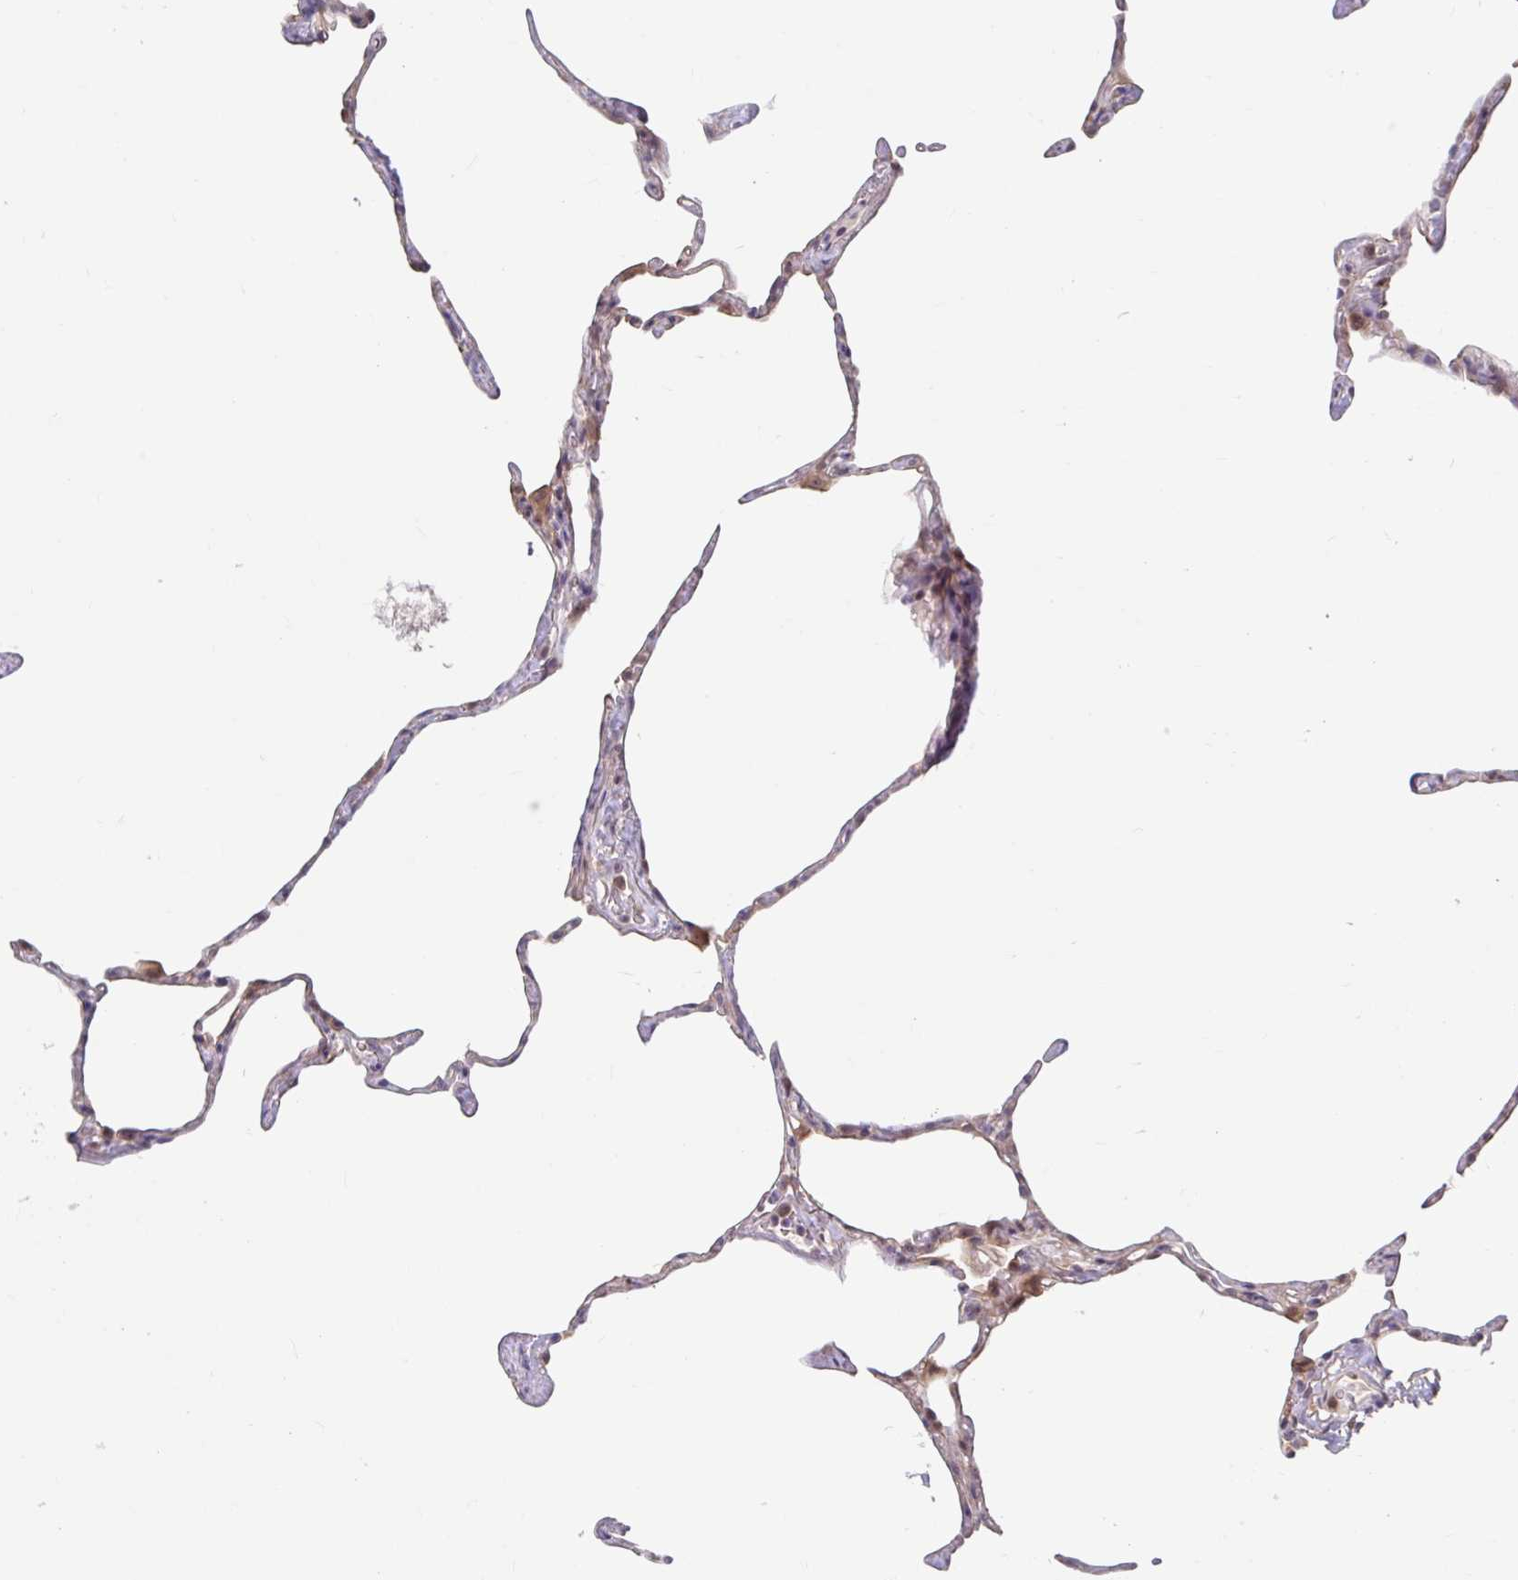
{"staining": {"intensity": "moderate", "quantity": "<25%", "location": "cytoplasmic/membranous"}, "tissue": "lung", "cell_type": "Alveolar cells", "image_type": "normal", "snomed": [{"axis": "morphology", "description": "Normal tissue, NOS"}, {"axis": "topography", "description": "Lung"}], "caption": "A brown stain shows moderate cytoplasmic/membranous expression of a protein in alveolar cells of unremarkable lung. The staining was performed using DAB to visualize the protein expression in brown, while the nuclei were stained in blue with hematoxylin (Magnification: 20x).", "gene": "STYXL1", "patient": {"sex": "male", "age": 65}}